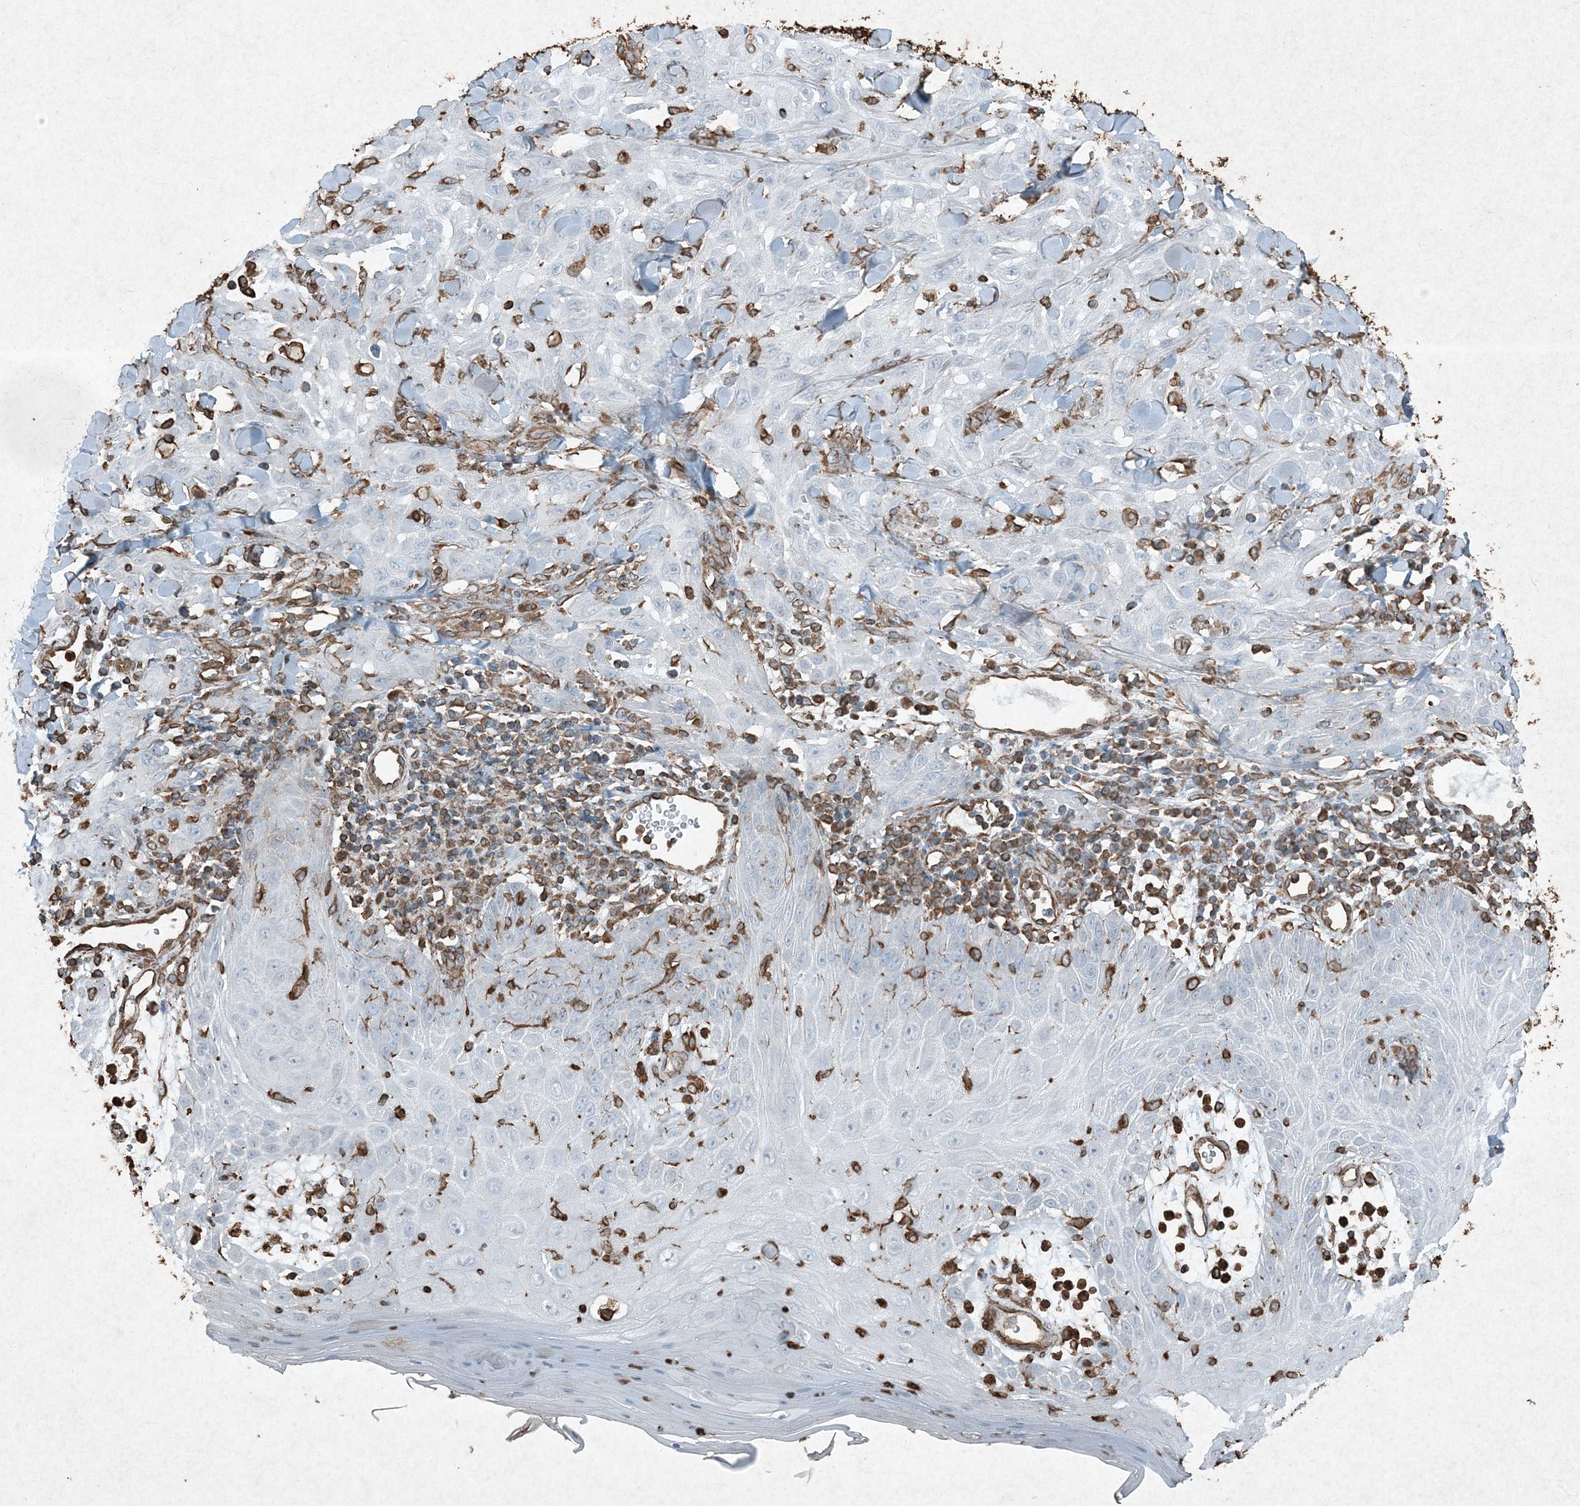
{"staining": {"intensity": "negative", "quantity": "none", "location": "none"}, "tissue": "skin cancer", "cell_type": "Tumor cells", "image_type": "cancer", "snomed": [{"axis": "morphology", "description": "Squamous cell carcinoma, NOS"}, {"axis": "topography", "description": "Skin"}], "caption": "Immunohistochemistry image of skin cancer stained for a protein (brown), which exhibits no expression in tumor cells.", "gene": "RYK", "patient": {"sex": "male", "age": 24}}